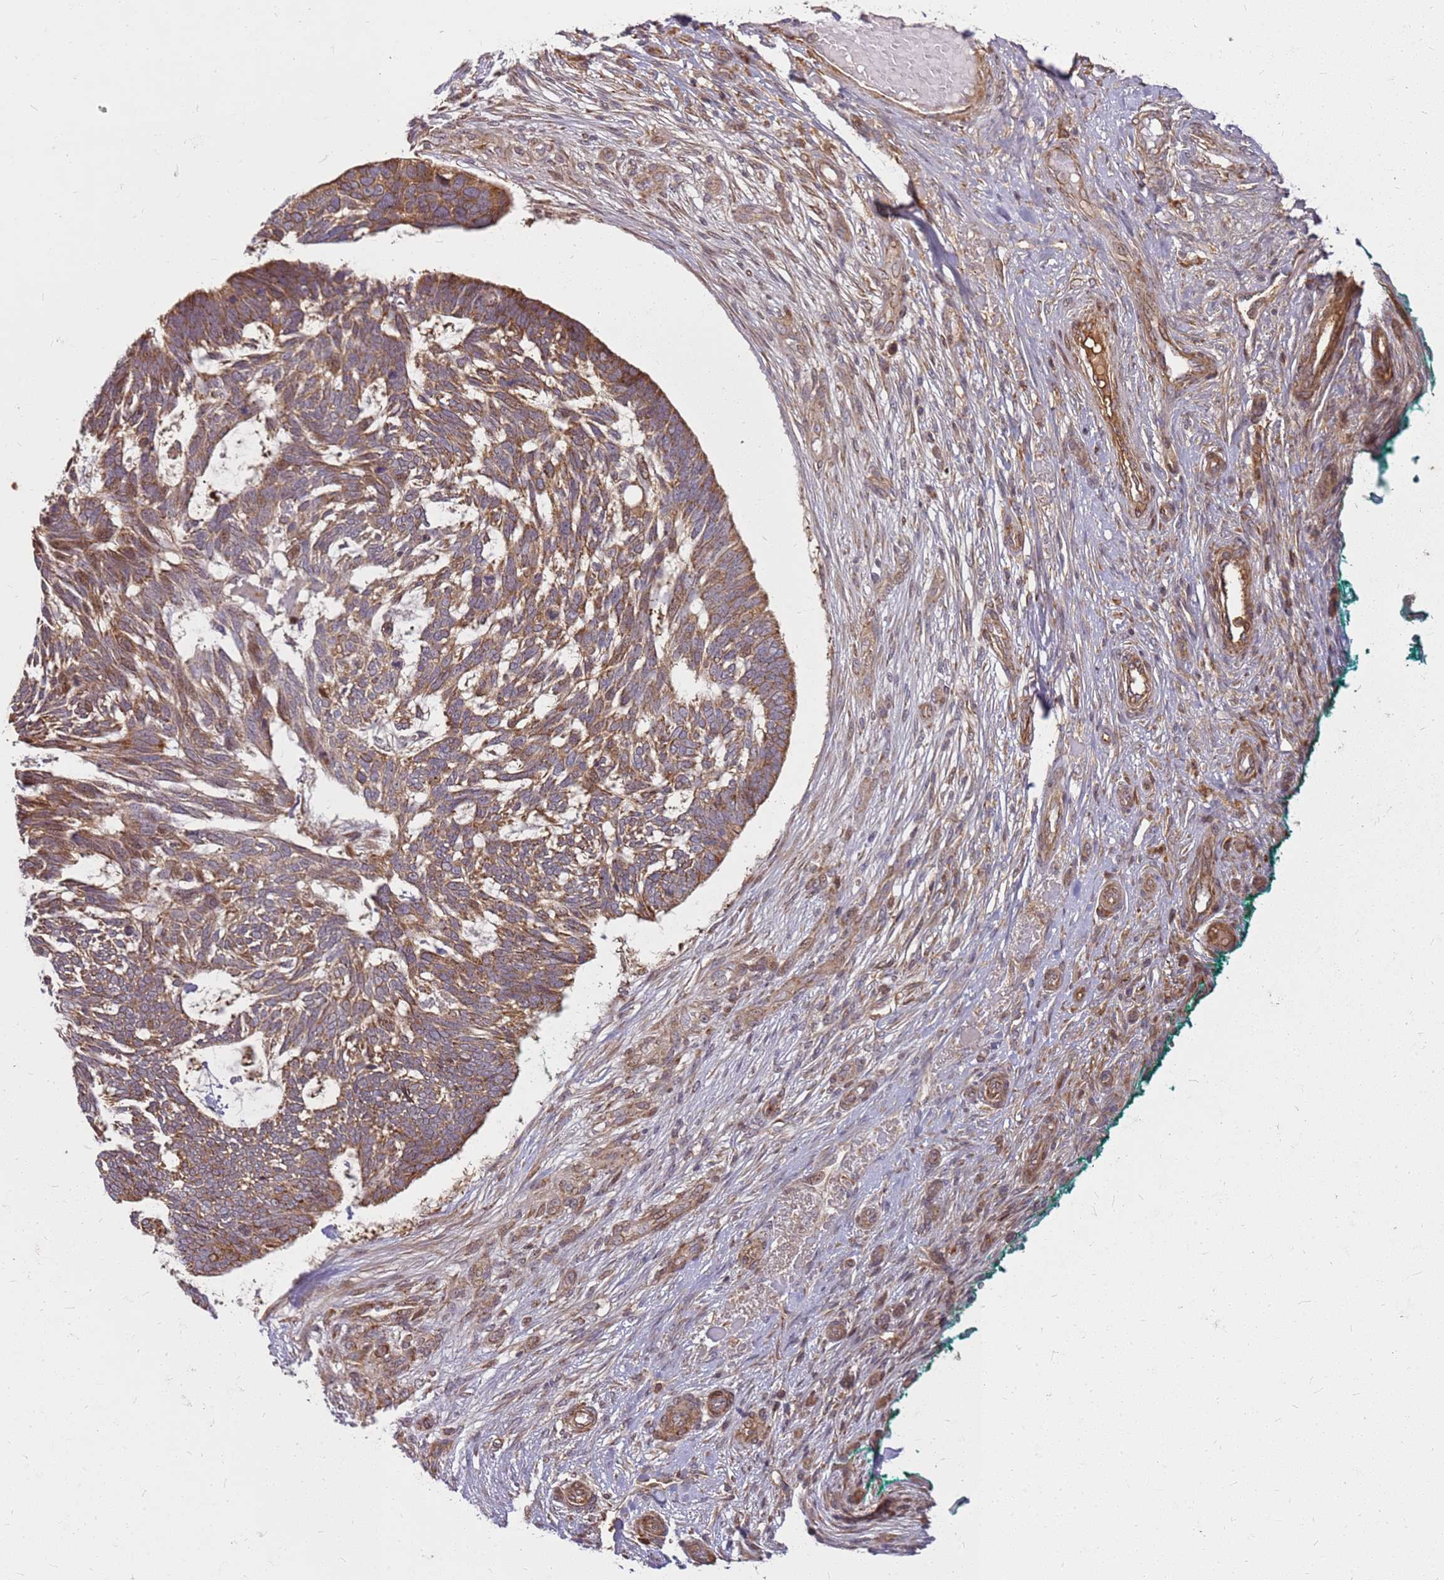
{"staining": {"intensity": "moderate", "quantity": ">75%", "location": "cytoplasmic/membranous"}, "tissue": "skin cancer", "cell_type": "Tumor cells", "image_type": "cancer", "snomed": [{"axis": "morphology", "description": "Basal cell carcinoma"}, {"axis": "topography", "description": "Skin"}], "caption": "Moderate cytoplasmic/membranous protein expression is identified in about >75% of tumor cells in skin cancer.", "gene": "CCDC159", "patient": {"sex": "male", "age": 88}}